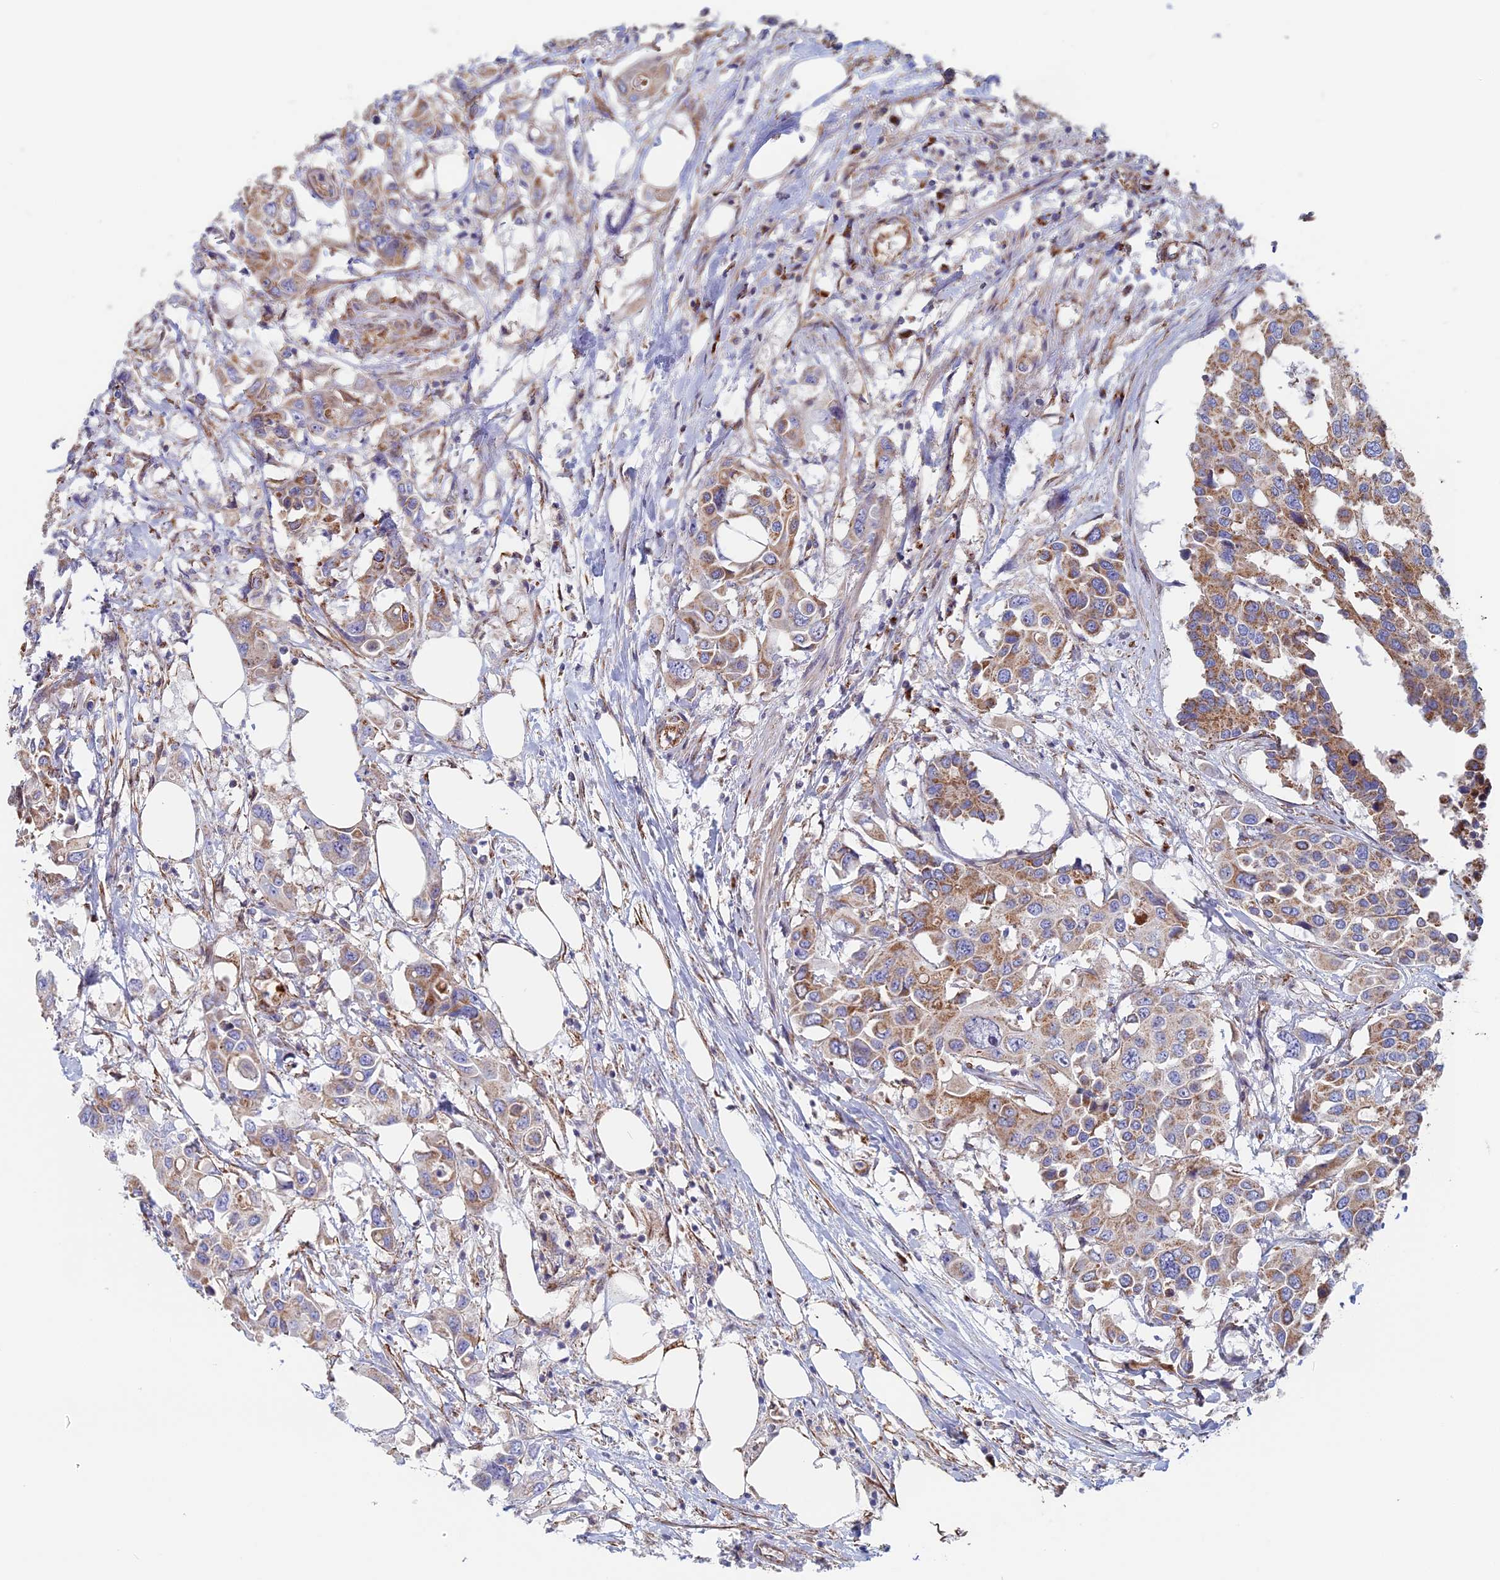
{"staining": {"intensity": "moderate", "quantity": "25%-75%", "location": "cytoplasmic/membranous"}, "tissue": "colorectal cancer", "cell_type": "Tumor cells", "image_type": "cancer", "snomed": [{"axis": "morphology", "description": "Adenocarcinoma, NOS"}, {"axis": "topography", "description": "Colon"}], "caption": "Brown immunohistochemical staining in human adenocarcinoma (colorectal) demonstrates moderate cytoplasmic/membranous staining in about 25%-75% of tumor cells. (brown staining indicates protein expression, while blue staining denotes nuclei).", "gene": "DDA1", "patient": {"sex": "male", "age": 77}}